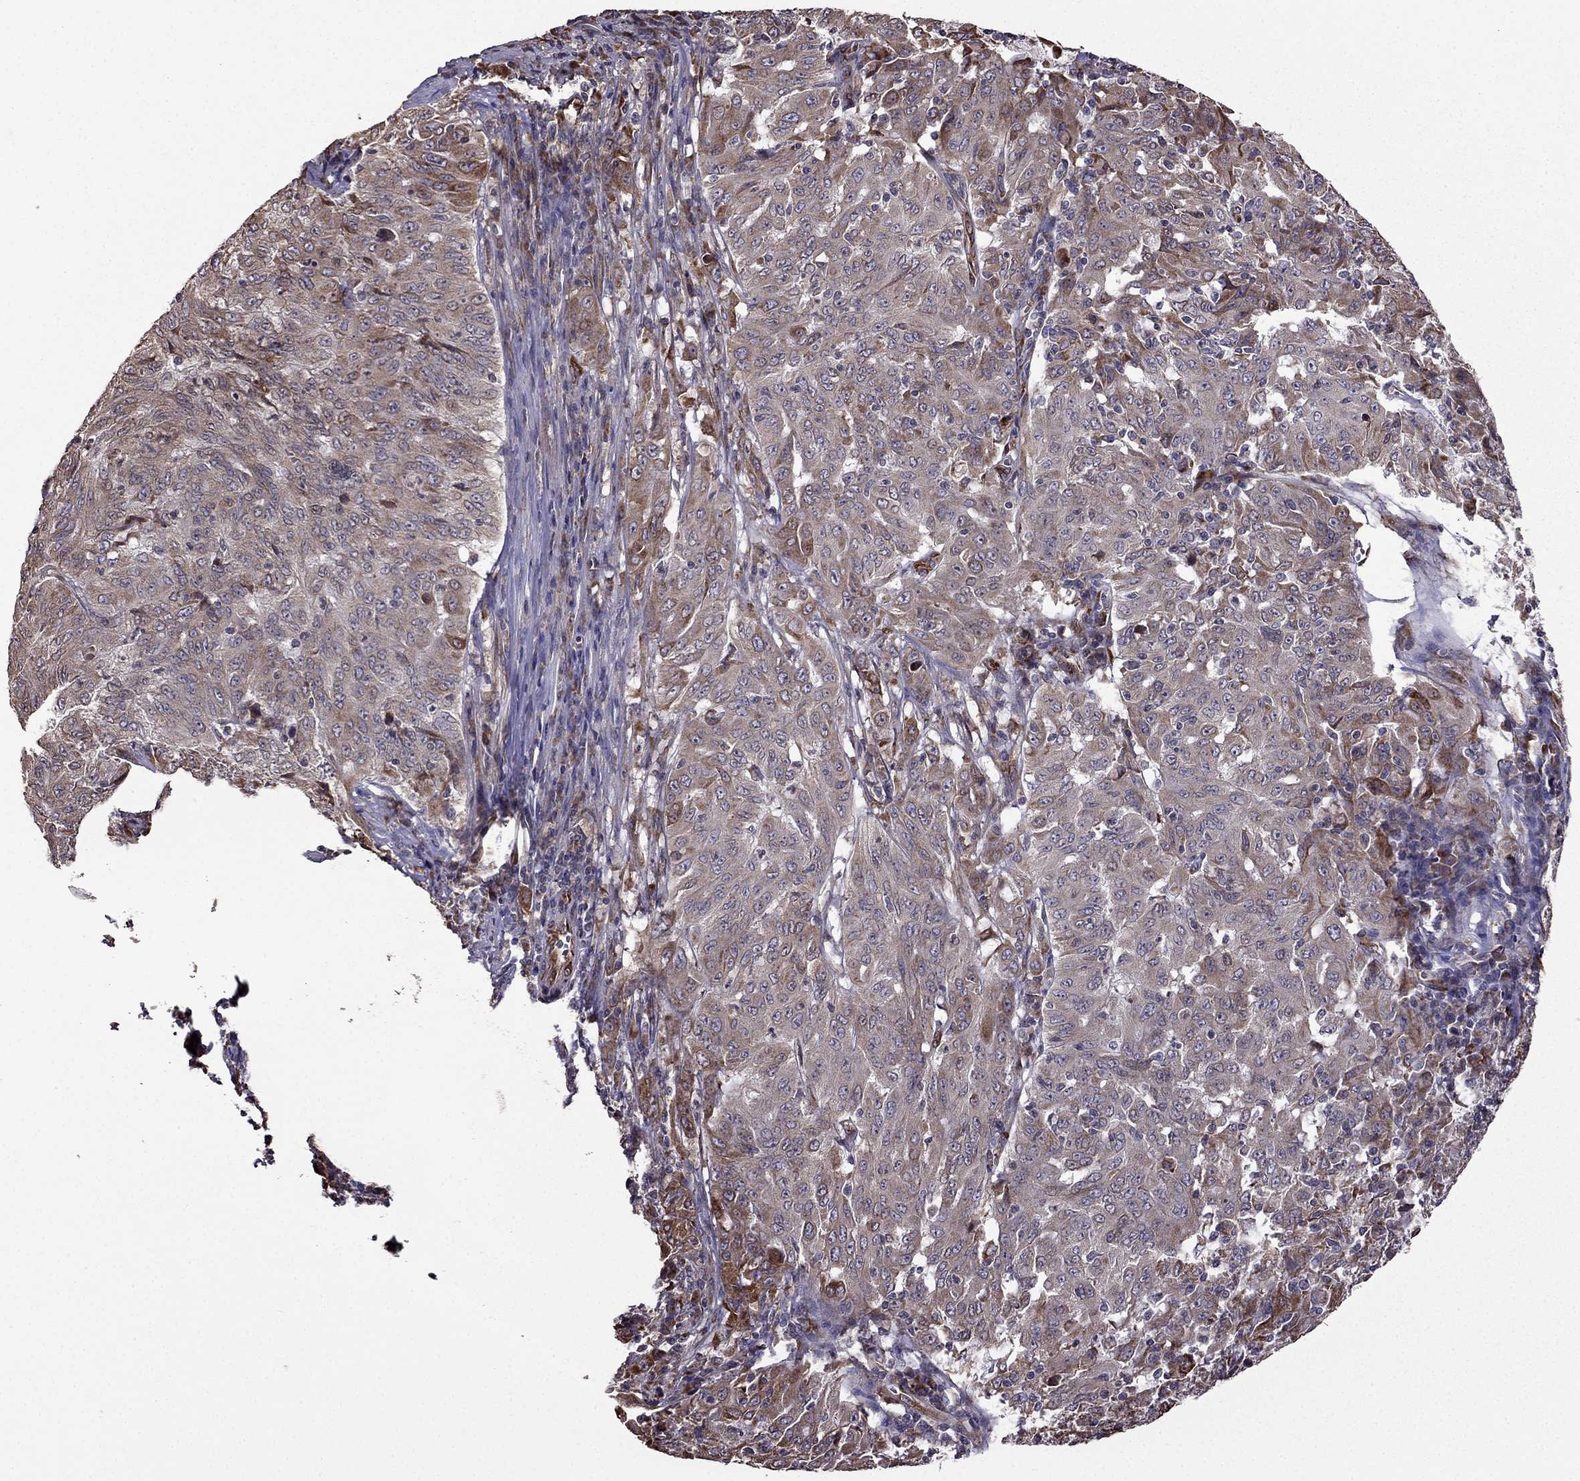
{"staining": {"intensity": "weak", "quantity": ">75%", "location": "cytoplasmic/membranous"}, "tissue": "pancreatic cancer", "cell_type": "Tumor cells", "image_type": "cancer", "snomed": [{"axis": "morphology", "description": "Adenocarcinoma, NOS"}, {"axis": "topography", "description": "Pancreas"}], "caption": "Immunohistochemistry (IHC) staining of adenocarcinoma (pancreatic), which shows low levels of weak cytoplasmic/membranous expression in approximately >75% of tumor cells indicating weak cytoplasmic/membranous protein positivity. The staining was performed using DAB (brown) for protein detection and nuclei were counterstained in hematoxylin (blue).", "gene": "IKBIP", "patient": {"sex": "male", "age": 63}}